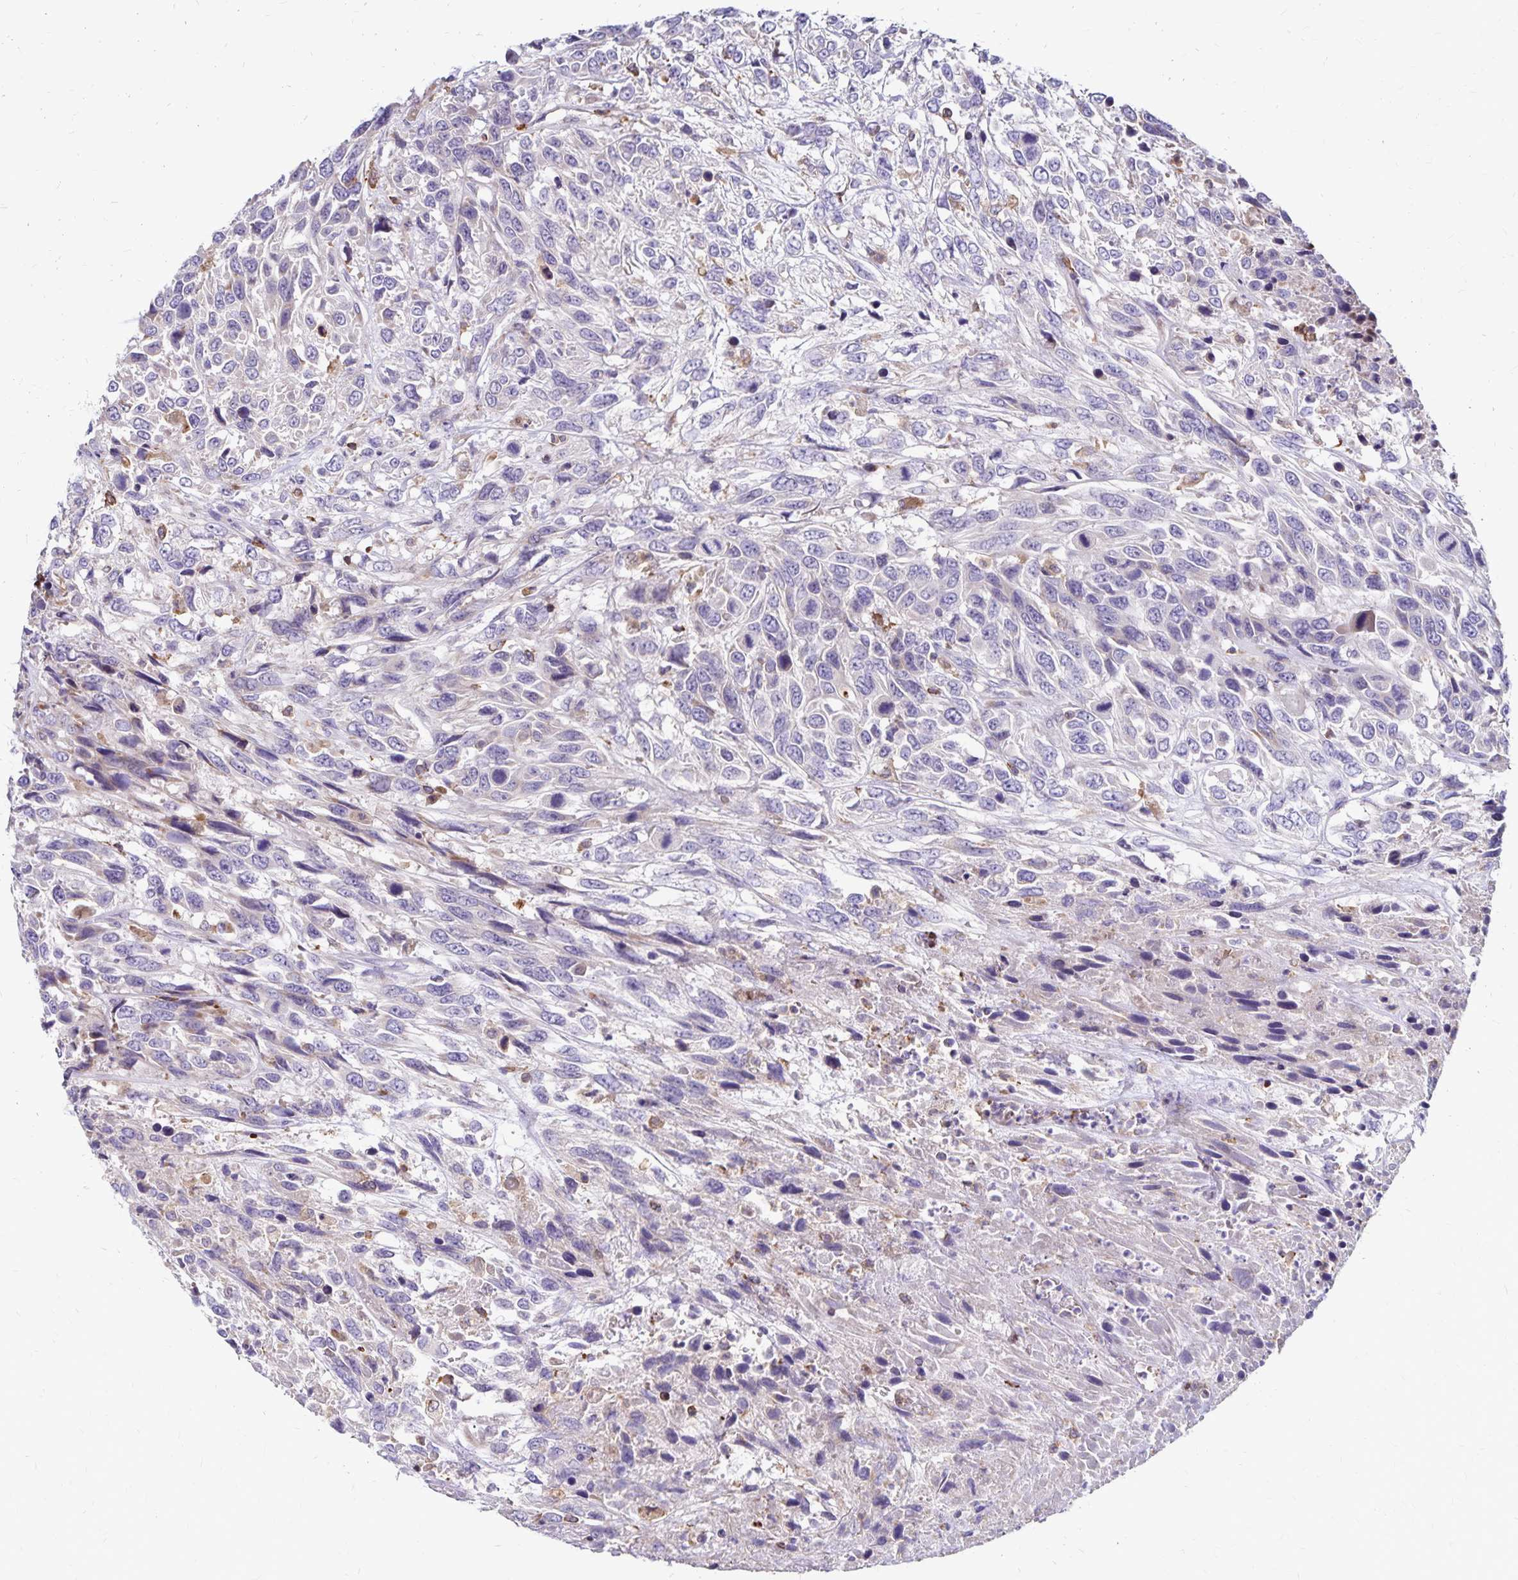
{"staining": {"intensity": "negative", "quantity": "none", "location": "none"}, "tissue": "urothelial cancer", "cell_type": "Tumor cells", "image_type": "cancer", "snomed": [{"axis": "morphology", "description": "Urothelial carcinoma, High grade"}, {"axis": "topography", "description": "Urinary bladder"}], "caption": "Tumor cells show no significant positivity in high-grade urothelial carcinoma.", "gene": "NAGPA", "patient": {"sex": "female", "age": 70}}